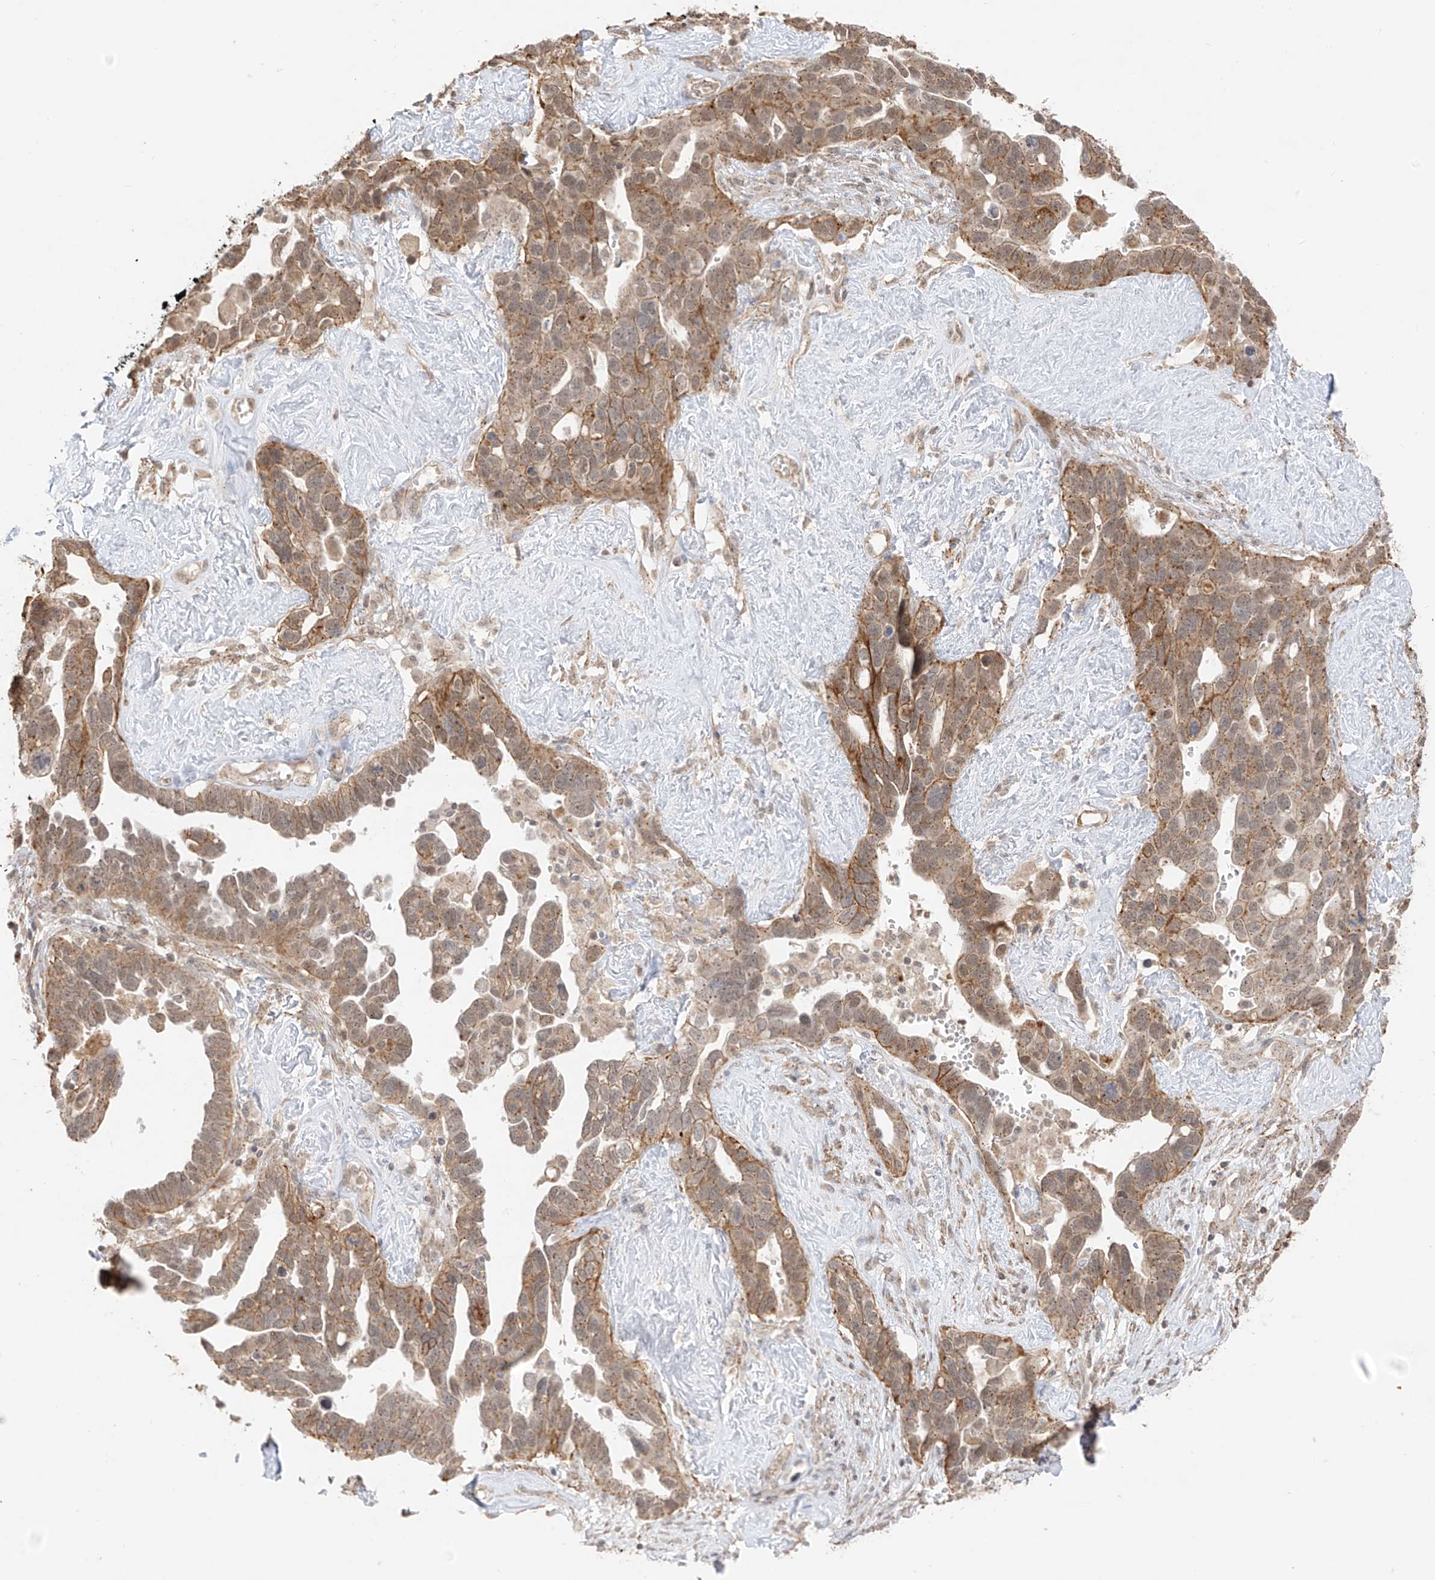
{"staining": {"intensity": "moderate", "quantity": "25%-75%", "location": "cytoplasmic/membranous"}, "tissue": "ovarian cancer", "cell_type": "Tumor cells", "image_type": "cancer", "snomed": [{"axis": "morphology", "description": "Cystadenocarcinoma, serous, NOS"}, {"axis": "topography", "description": "Ovary"}], "caption": "Tumor cells exhibit medium levels of moderate cytoplasmic/membranous expression in approximately 25%-75% of cells in human ovarian serous cystadenocarcinoma. The staining was performed using DAB (3,3'-diaminobenzidine), with brown indicating positive protein expression. Nuclei are stained blue with hematoxylin.", "gene": "N4BP3", "patient": {"sex": "female", "age": 54}}